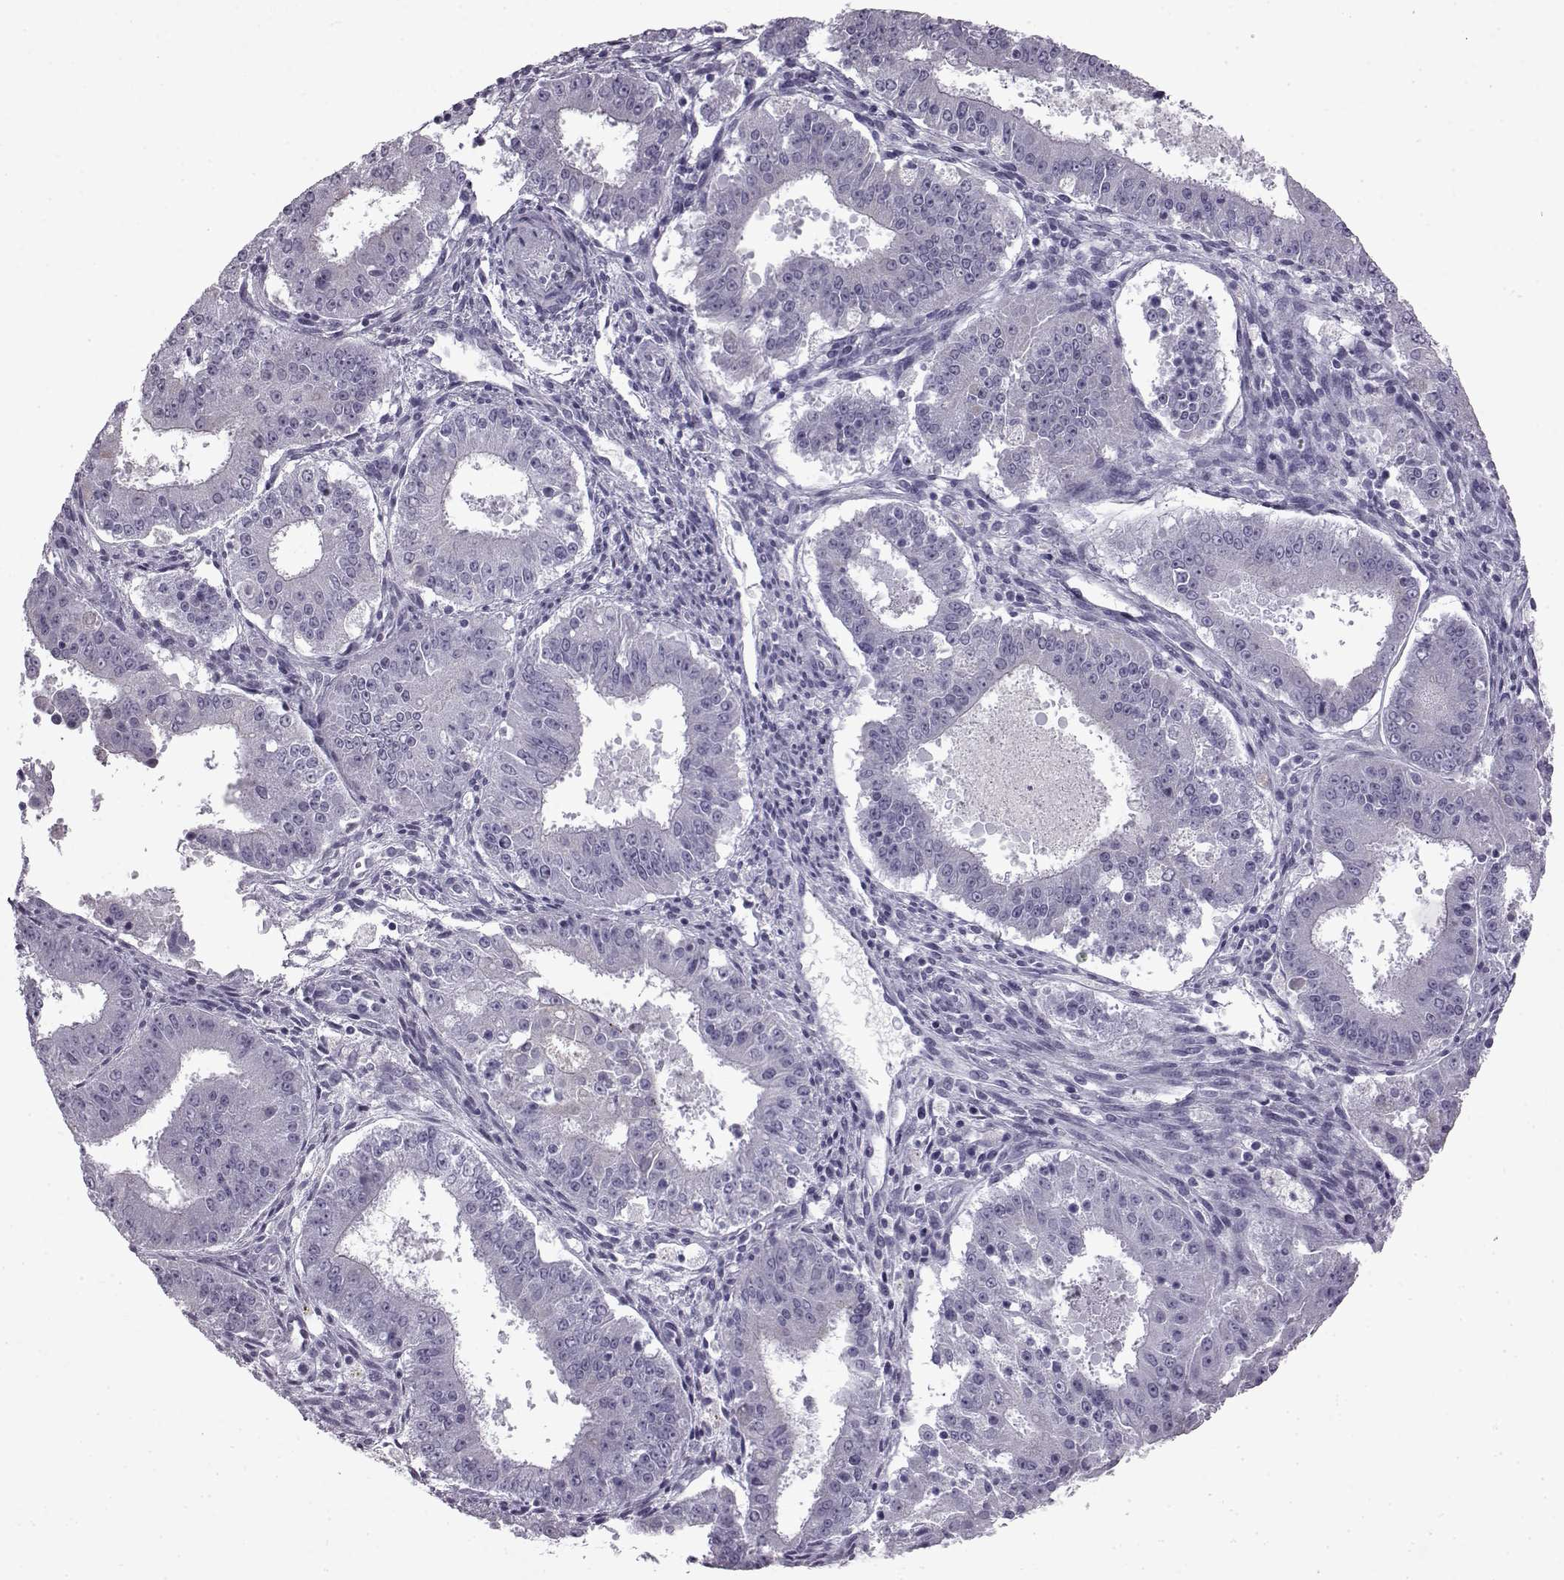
{"staining": {"intensity": "negative", "quantity": "none", "location": "none"}, "tissue": "ovarian cancer", "cell_type": "Tumor cells", "image_type": "cancer", "snomed": [{"axis": "morphology", "description": "Carcinoma, endometroid"}, {"axis": "topography", "description": "Ovary"}], "caption": "Photomicrograph shows no significant protein staining in tumor cells of ovarian endometroid carcinoma. The staining is performed using DAB brown chromogen with nuclei counter-stained in using hematoxylin.", "gene": "SLC28A2", "patient": {"sex": "female", "age": 42}}